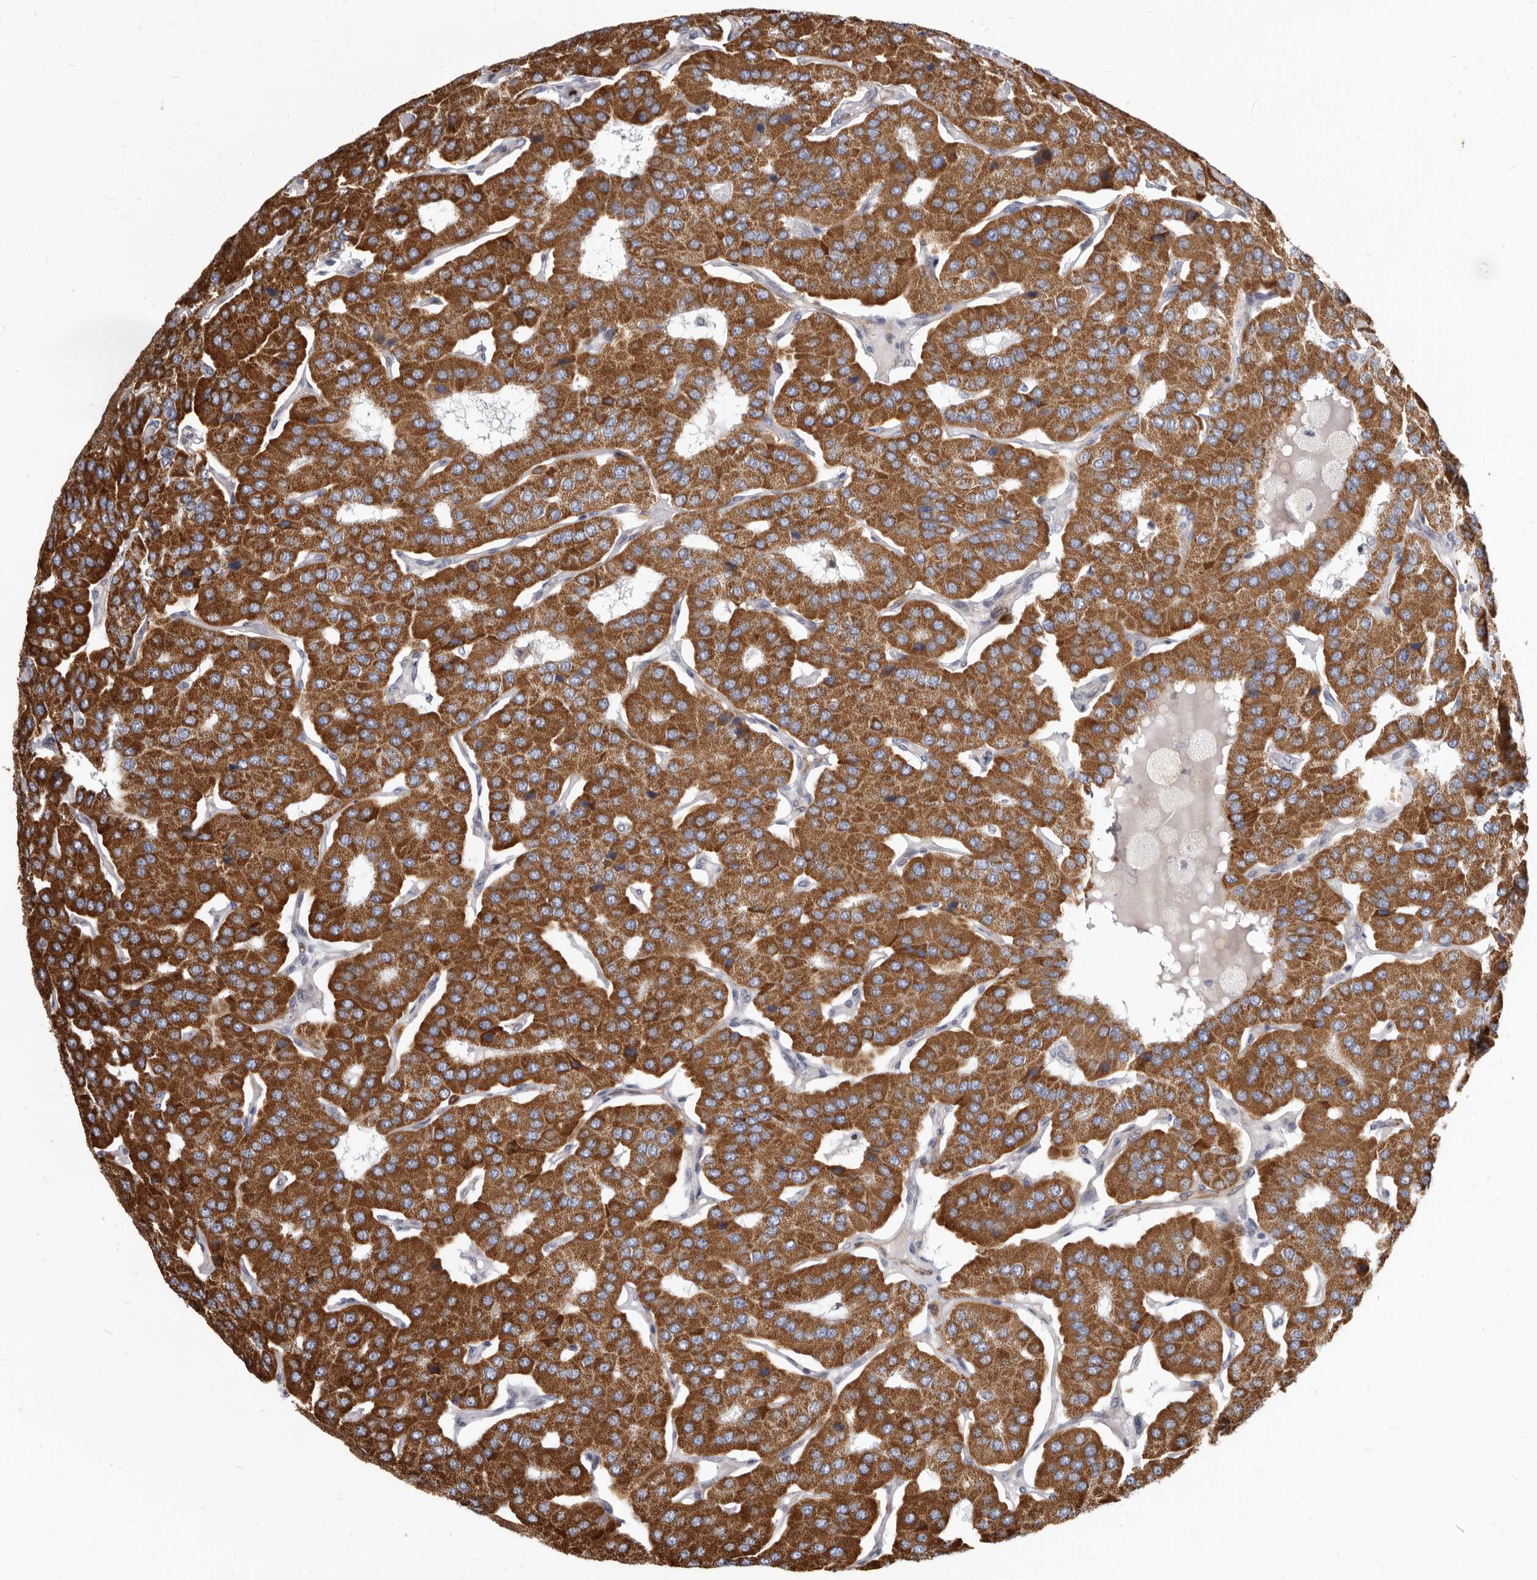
{"staining": {"intensity": "strong", "quantity": "25%-75%", "location": "cytoplasmic/membranous"}, "tissue": "parathyroid gland", "cell_type": "Glandular cells", "image_type": "normal", "snomed": [{"axis": "morphology", "description": "Normal tissue, NOS"}, {"axis": "morphology", "description": "Adenoma, NOS"}, {"axis": "topography", "description": "Parathyroid gland"}], "caption": "Parathyroid gland stained with immunohistochemistry (IHC) shows strong cytoplasmic/membranous positivity in about 25%-75% of glandular cells. (DAB (3,3'-diaminobenzidine) IHC with brightfield microscopy, high magnification).", "gene": "FMO2", "patient": {"sex": "female", "age": 86}}